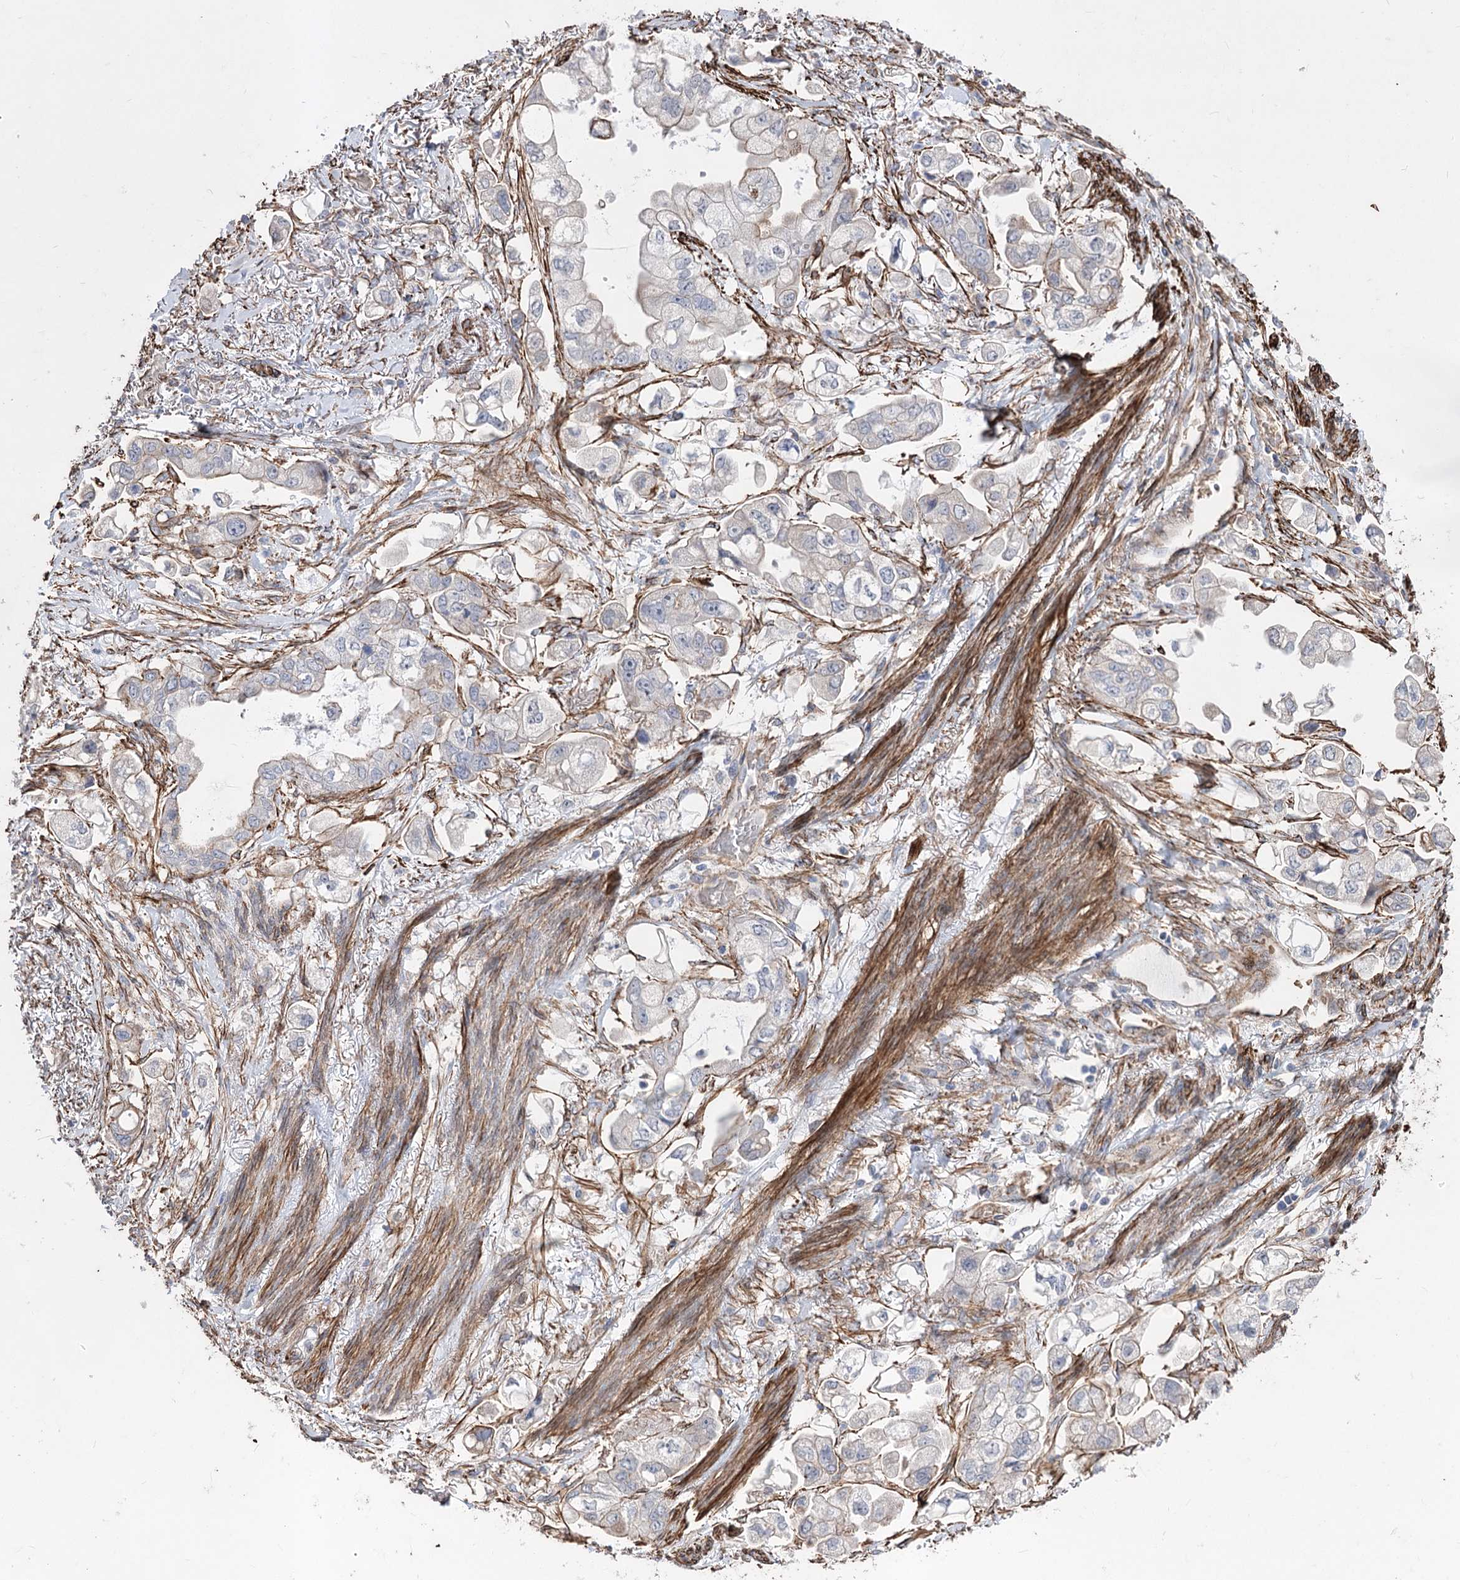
{"staining": {"intensity": "weak", "quantity": "<25%", "location": "cytoplasmic/membranous"}, "tissue": "stomach cancer", "cell_type": "Tumor cells", "image_type": "cancer", "snomed": [{"axis": "morphology", "description": "Adenocarcinoma, NOS"}, {"axis": "topography", "description": "Stomach"}], "caption": "IHC micrograph of stomach adenocarcinoma stained for a protein (brown), which shows no staining in tumor cells.", "gene": "ARHGAP20", "patient": {"sex": "male", "age": 62}}